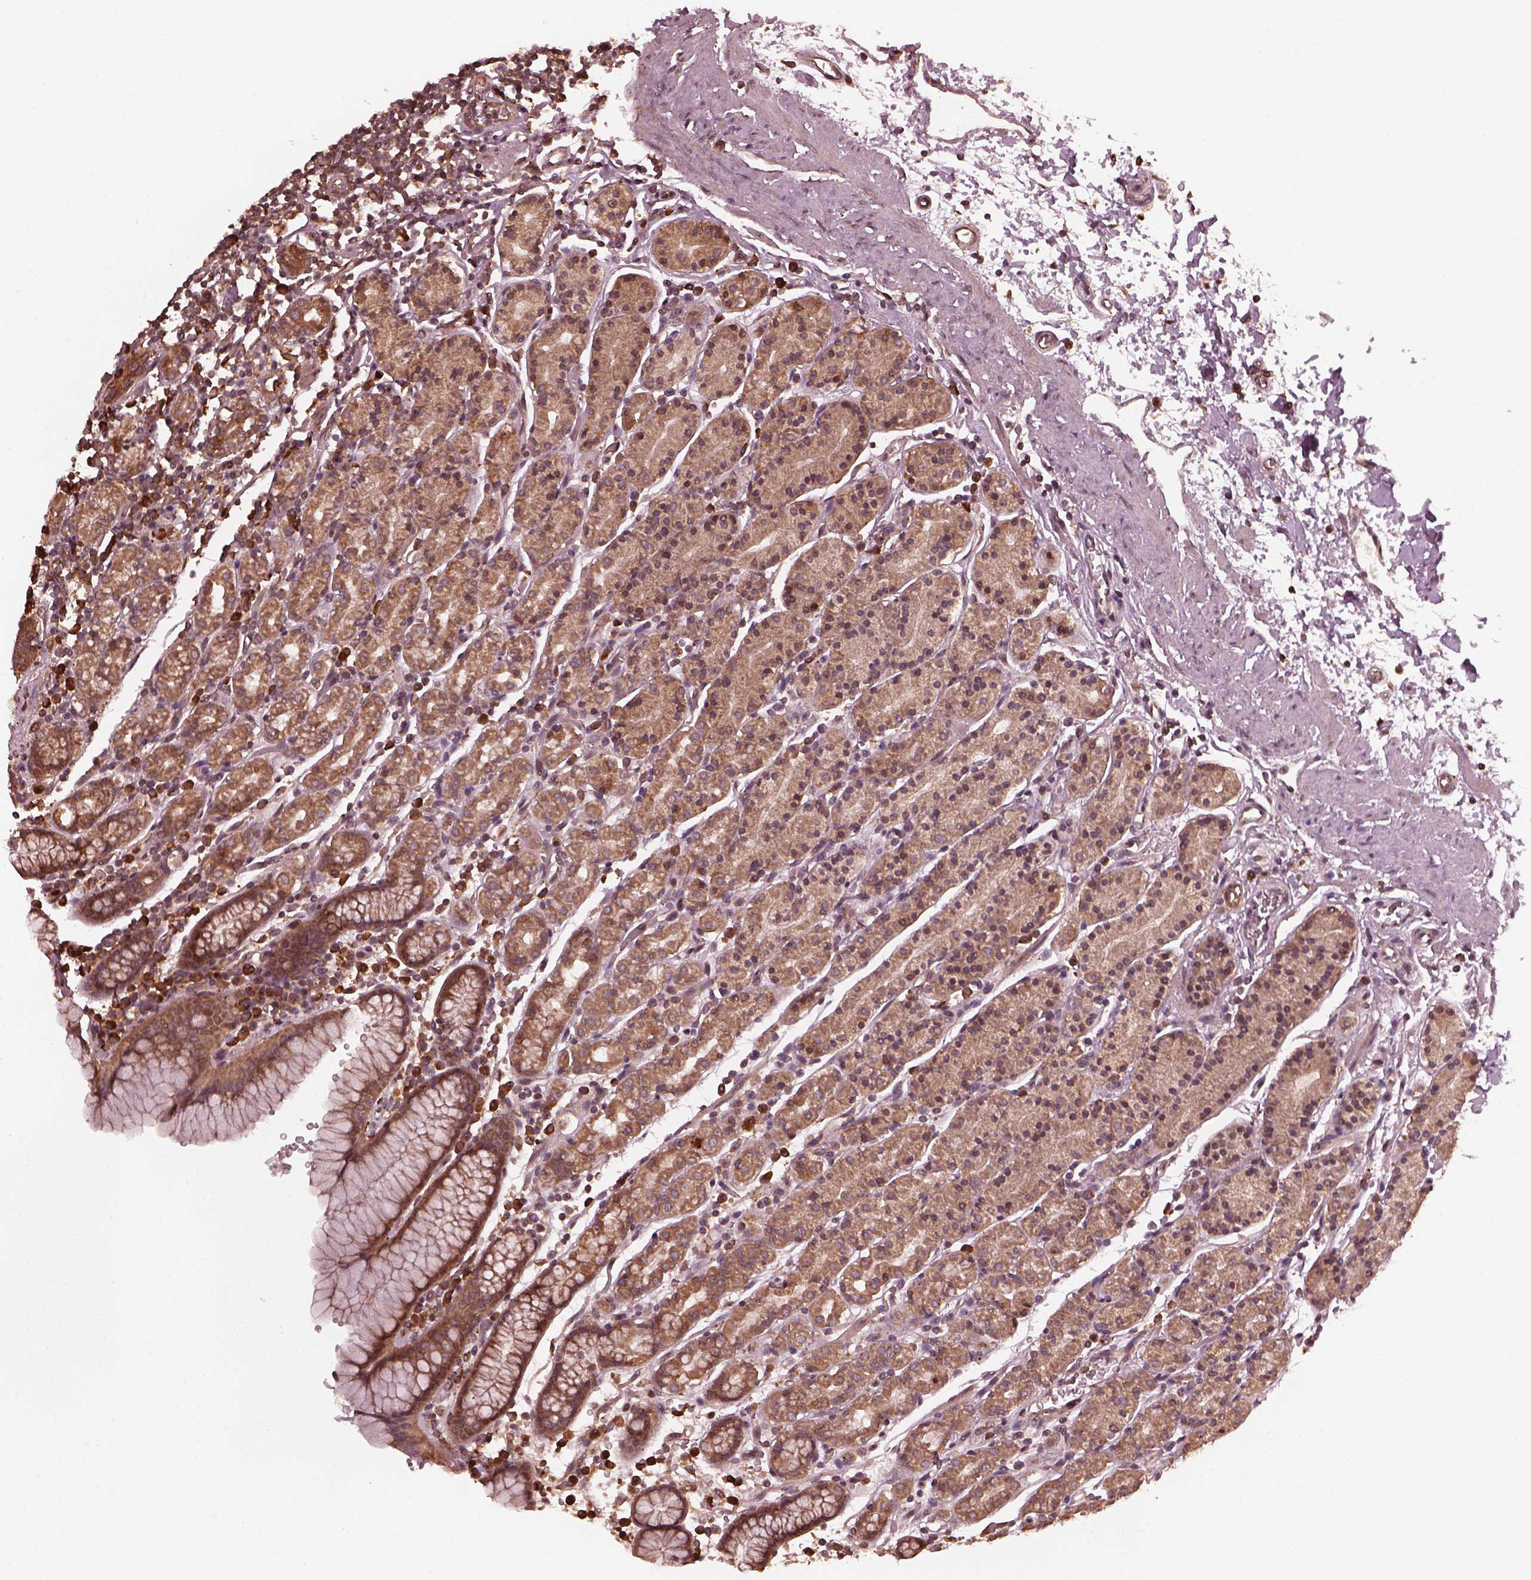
{"staining": {"intensity": "moderate", "quantity": ">75%", "location": "cytoplasmic/membranous"}, "tissue": "stomach", "cell_type": "Glandular cells", "image_type": "normal", "snomed": [{"axis": "morphology", "description": "Normal tissue, NOS"}, {"axis": "topography", "description": "Stomach, upper"}, {"axis": "topography", "description": "Stomach"}], "caption": "Glandular cells exhibit medium levels of moderate cytoplasmic/membranous positivity in about >75% of cells in benign human stomach. The protein is stained brown, and the nuclei are stained in blue (DAB IHC with brightfield microscopy, high magnification).", "gene": "ZNF292", "patient": {"sex": "male", "age": 62}}